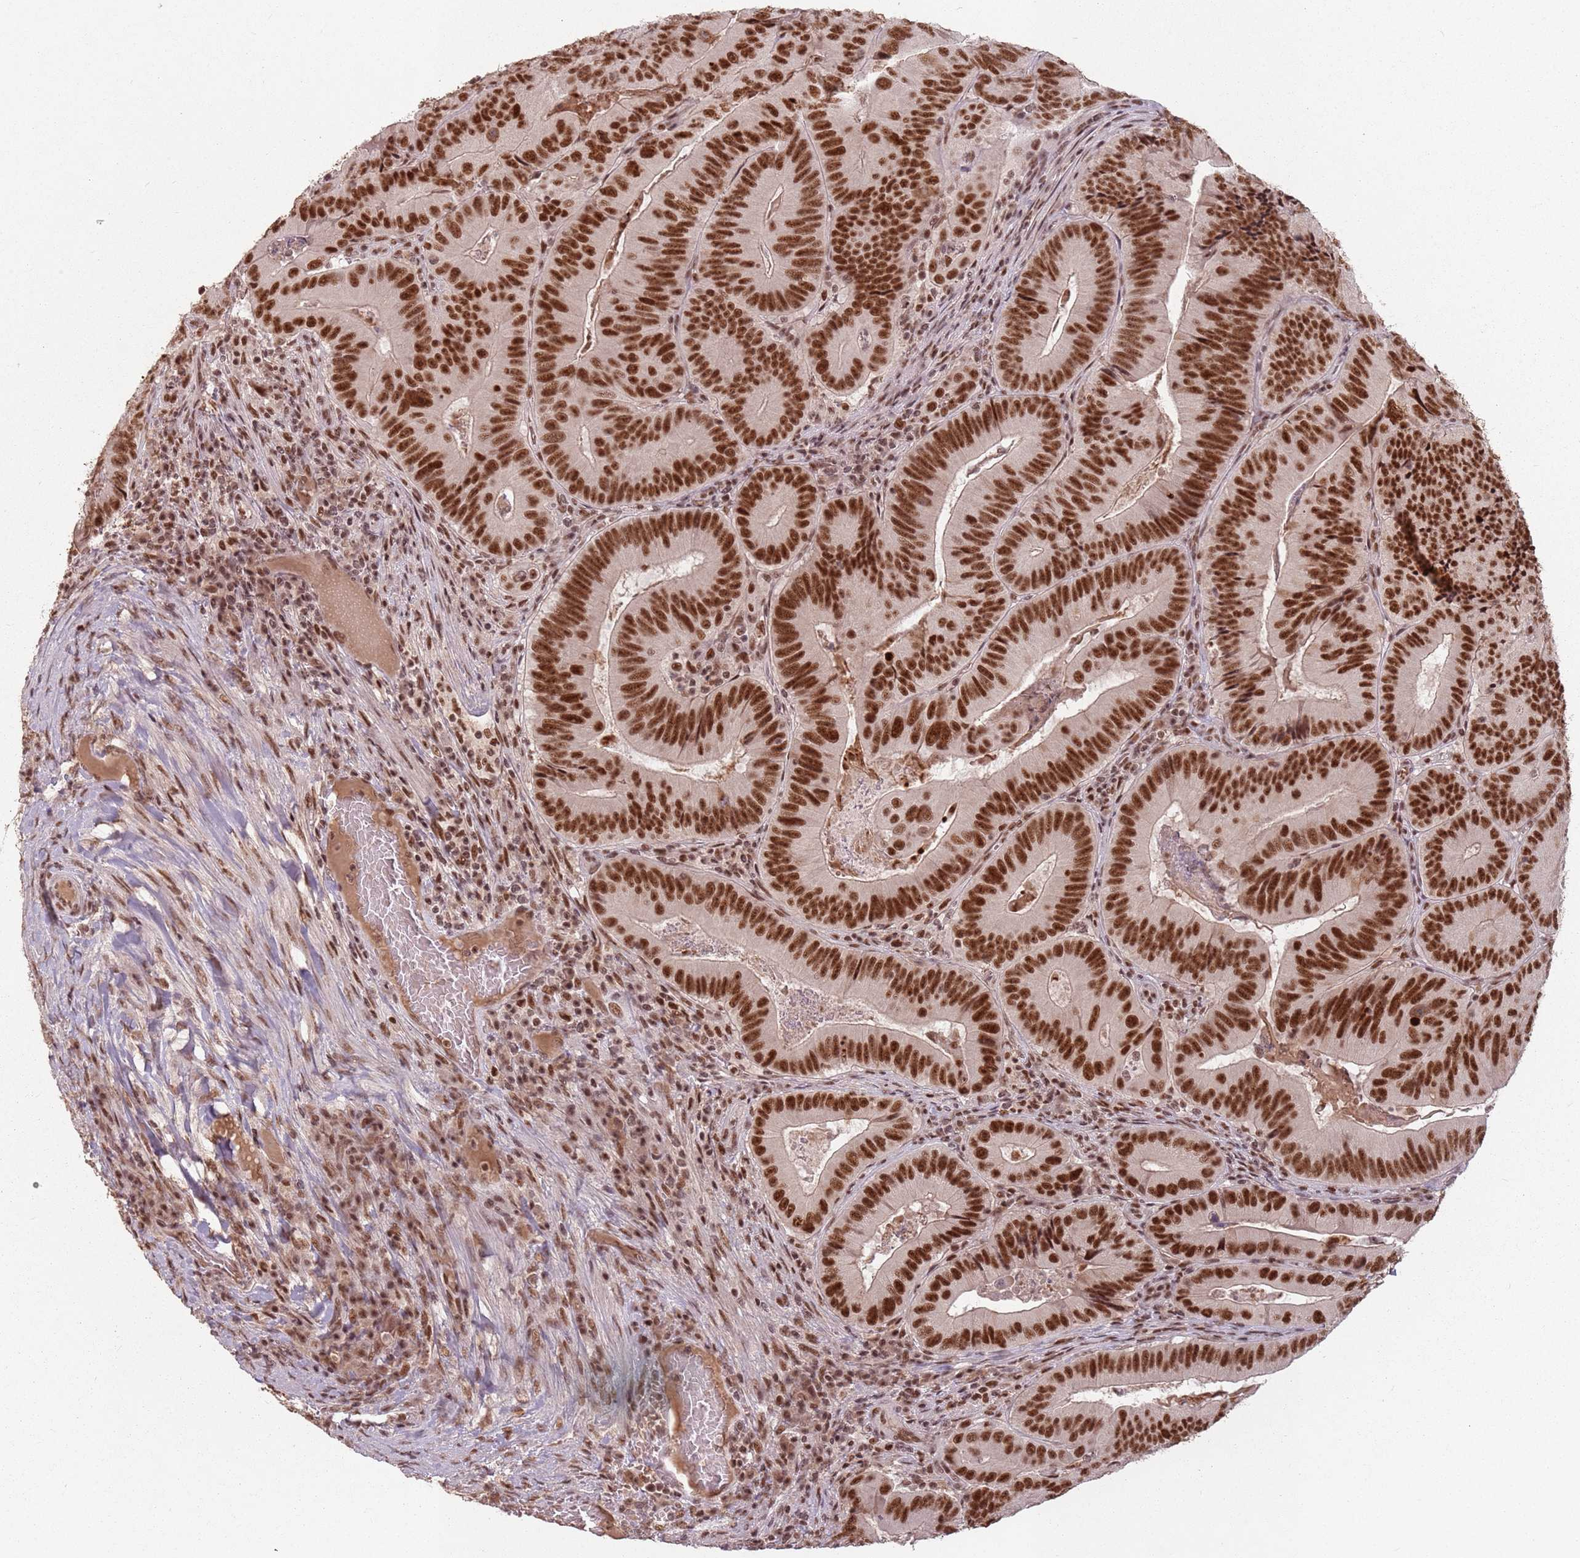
{"staining": {"intensity": "strong", "quantity": ">75%", "location": "nuclear"}, "tissue": "colorectal cancer", "cell_type": "Tumor cells", "image_type": "cancer", "snomed": [{"axis": "morphology", "description": "Adenocarcinoma, NOS"}, {"axis": "topography", "description": "Colon"}], "caption": "This is an image of immunohistochemistry staining of colorectal cancer (adenocarcinoma), which shows strong positivity in the nuclear of tumor cells.", "gene": "NCBP1", "patient": {"sex": "female", "age": 86}}